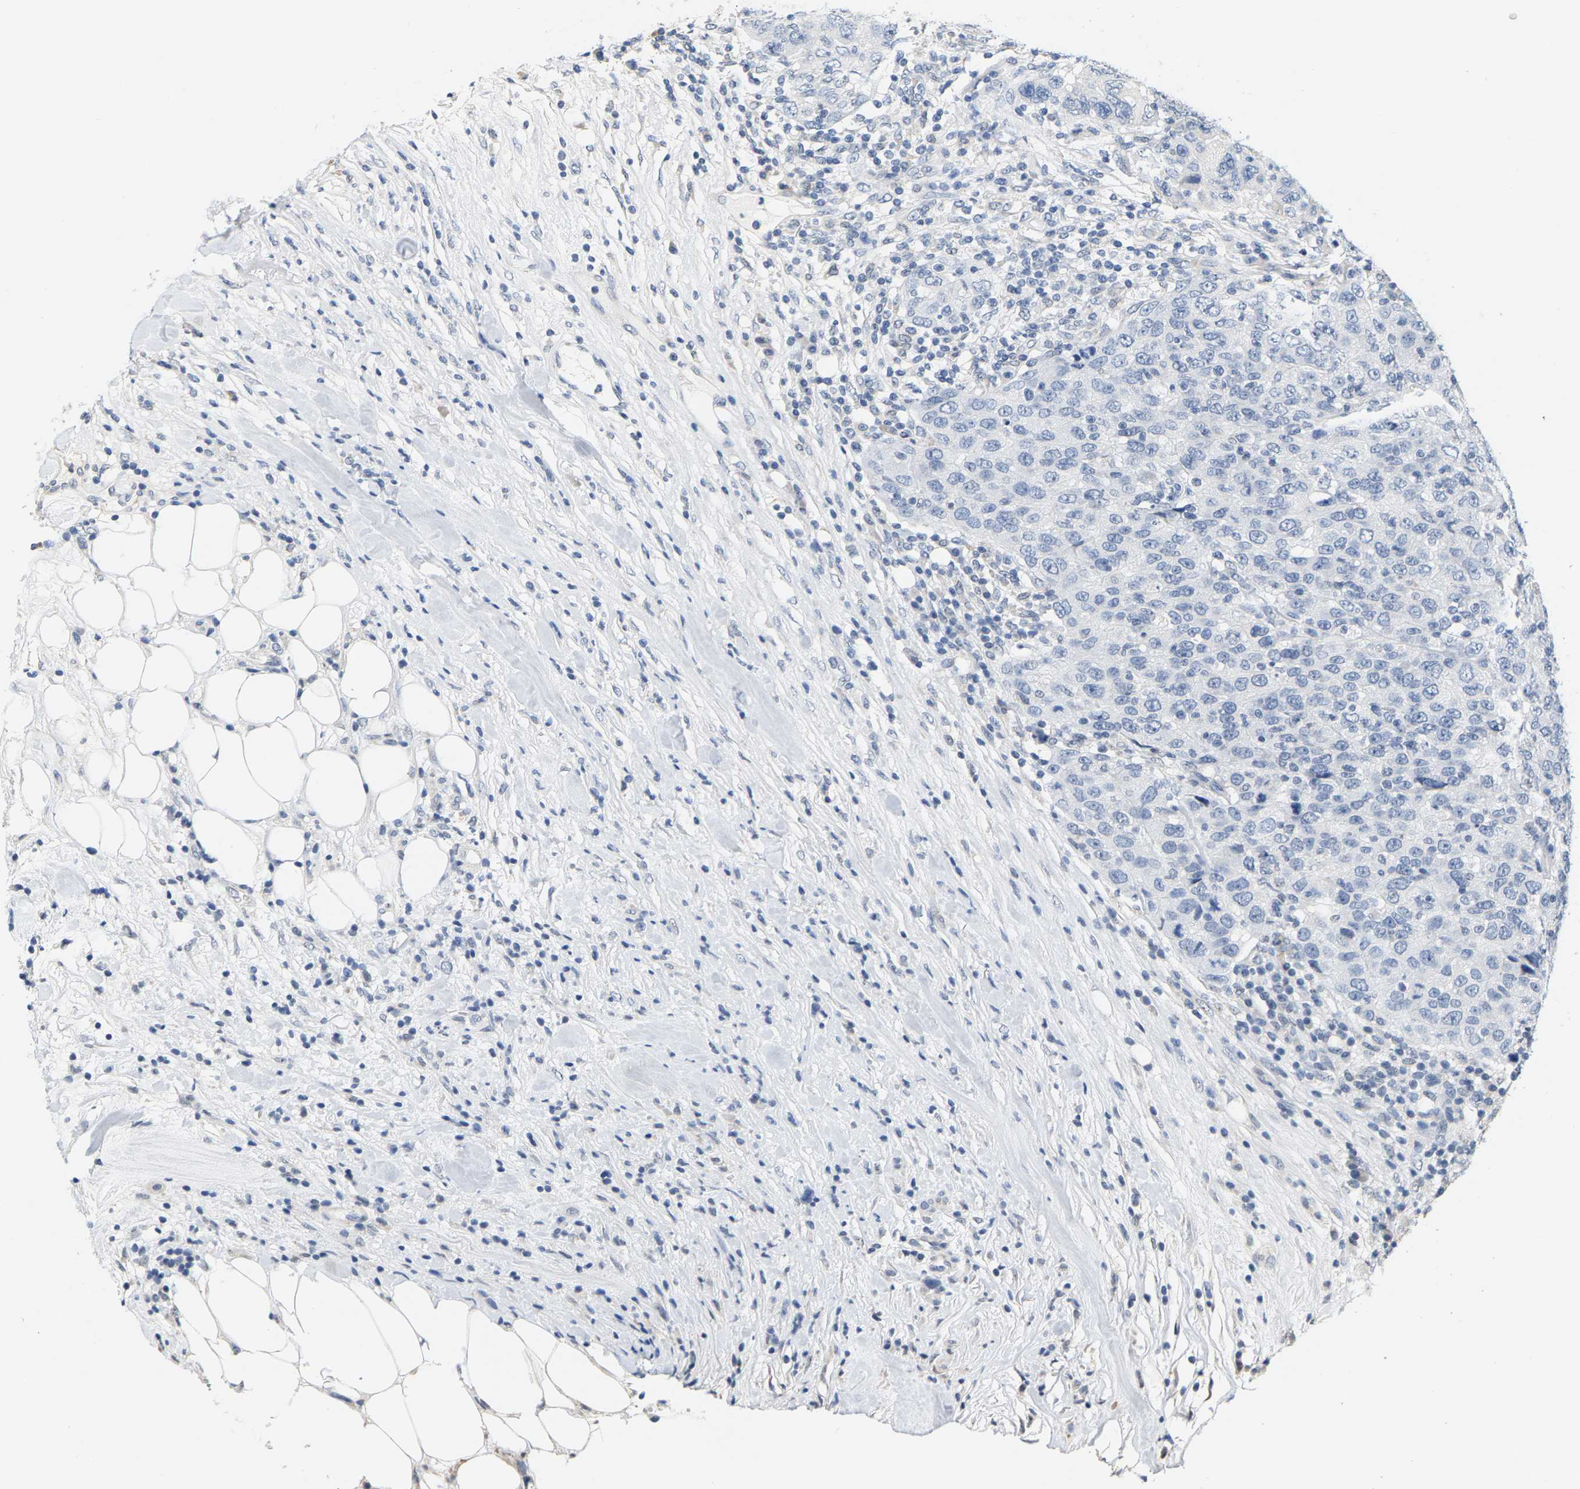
{"staining": {"intensity": "negative", "quantity": "none", "location": "none"}, "tissue": "breast cancer", "cell_type": "Tumor cells", "image_type": "cancer", "snomed": [{"axis": "morphology", "description": "Duct carcinoma"}, {"axis": "topography", "description": "Breast"}], "caption": "This is an IHC image of human invasive ductal carcinoma (breast). There is no positivity in tumor cells.", "gene": "CIDEC", "patient": {"sex": "female", "age": 37}}